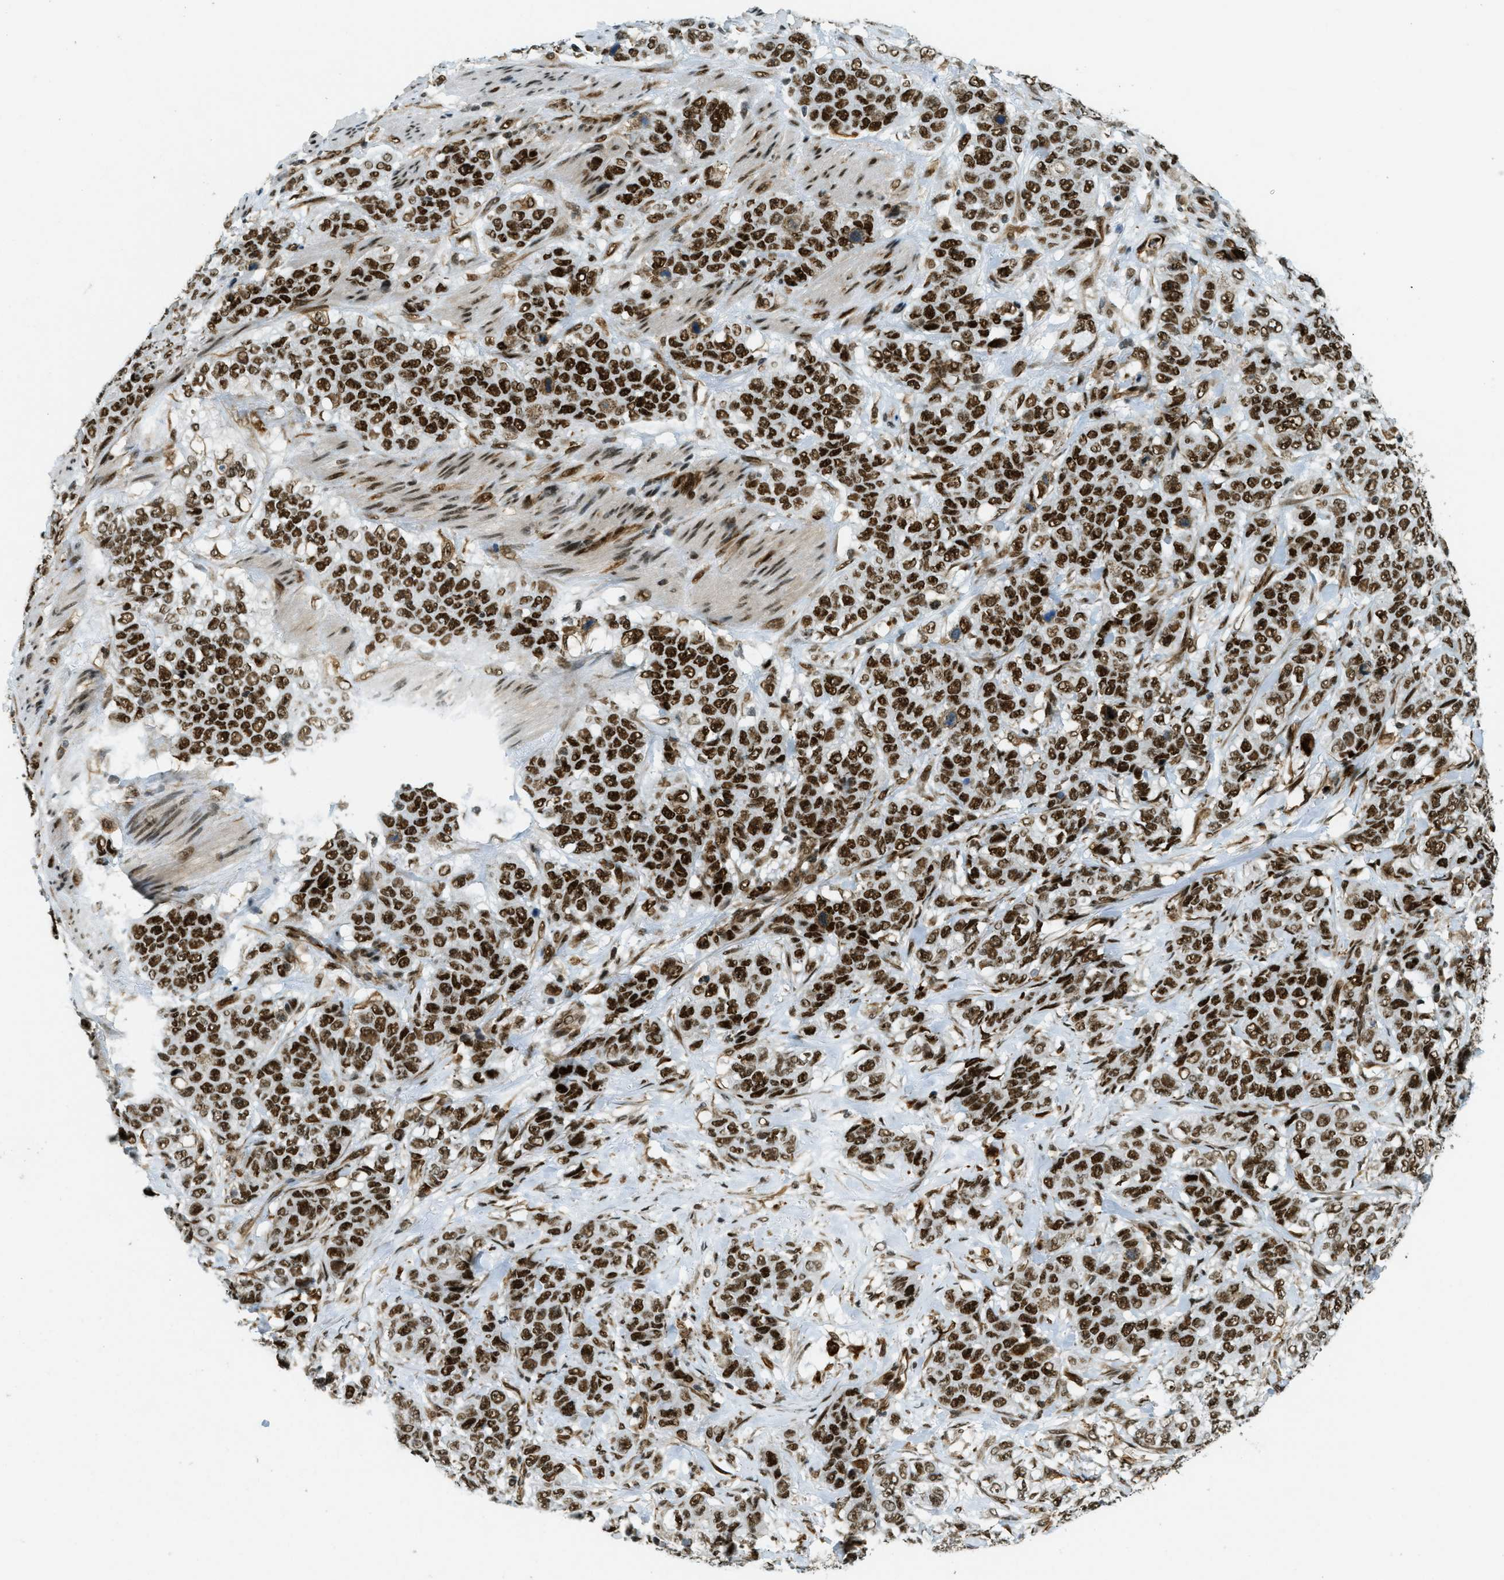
{"staining": {"intensity": "strong", "quantity": ">75%", "location": "nuclear"}, "tissue": "stomach cancer", "cell_type": "Tumor cells", "image_type": "cancer", "snomed": [{"axis": "morphology", "description": "Adenocarcinoma, NOS"}, {"axis": "topography", "description": "Stomach"}], "caption": "High-magnification brightfield microscopy of stomach cancer stained with DAB (3,3'-diaminobenzidine) (brown) and counterstained with hematoxylin (blue). tumor cells exhibit strong nuclear positivity is appreciated in about>75% of cells. The protein is stained brown, and the nuclei are stained in blue (DAB IHC with brightfield microscopy, high magnification).", "gene": "ZFR", "patient": {"sex": "male", "age": 48}}